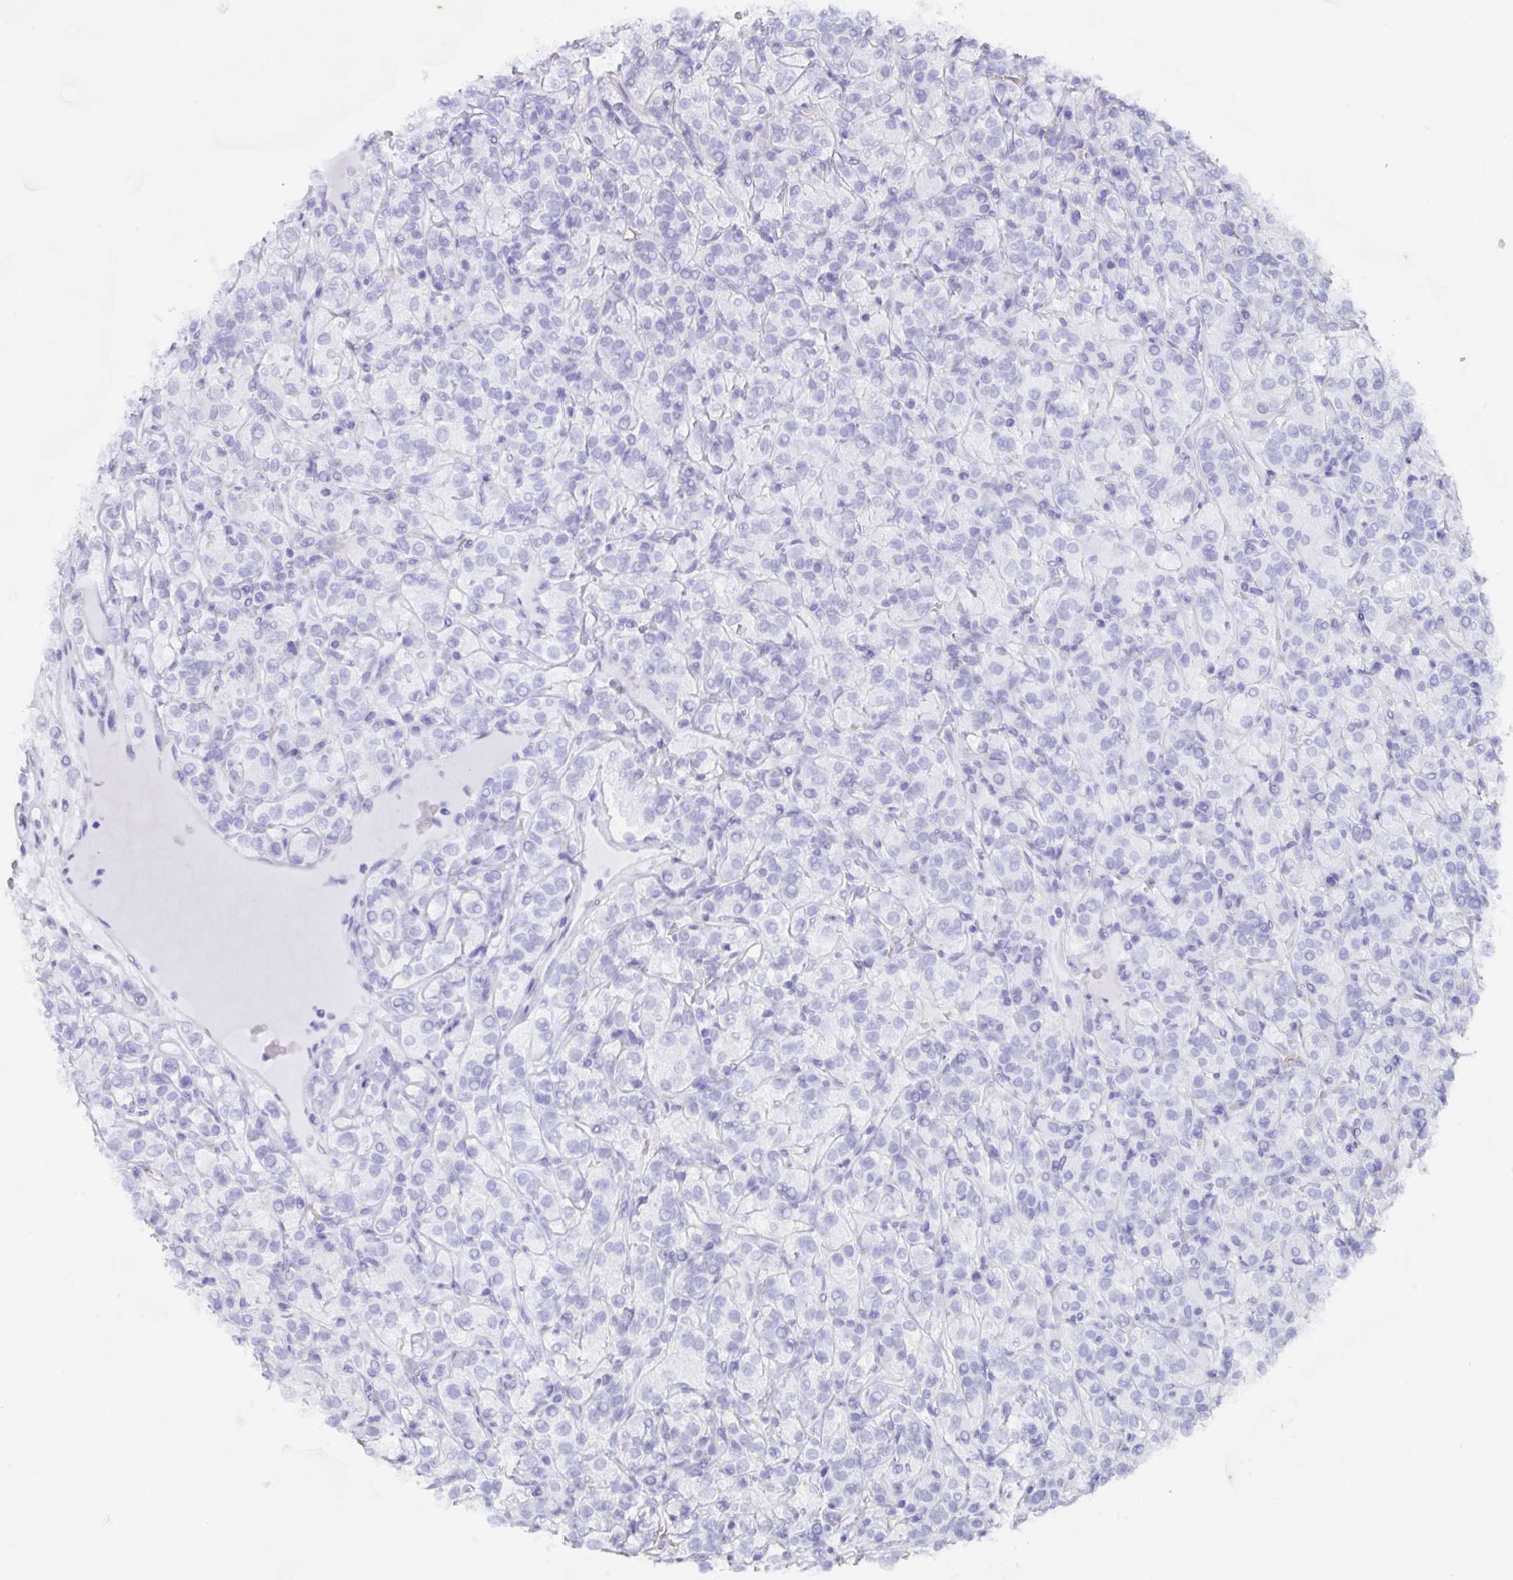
{"staining": {"intensity": "negative", "quantity": "none", "location": "none"}, "tissue": "renal cancer", "cell_type": "Tumor cells", "image_type": "cancer", "snomed": [{"axis": "morphology", "description": "Adenocarcinoma, NOS"}, {"axis": "topography", "description": "Kidney"}], "caption": "This micrograph is of renal adenocarcinoma stained with IHC to label a protein in brown with the nuclei are counter-stained blue. There is no expression in tumor cells.", "gene": "AGFG2", "patient": {"sex": "male", "age": 77}}